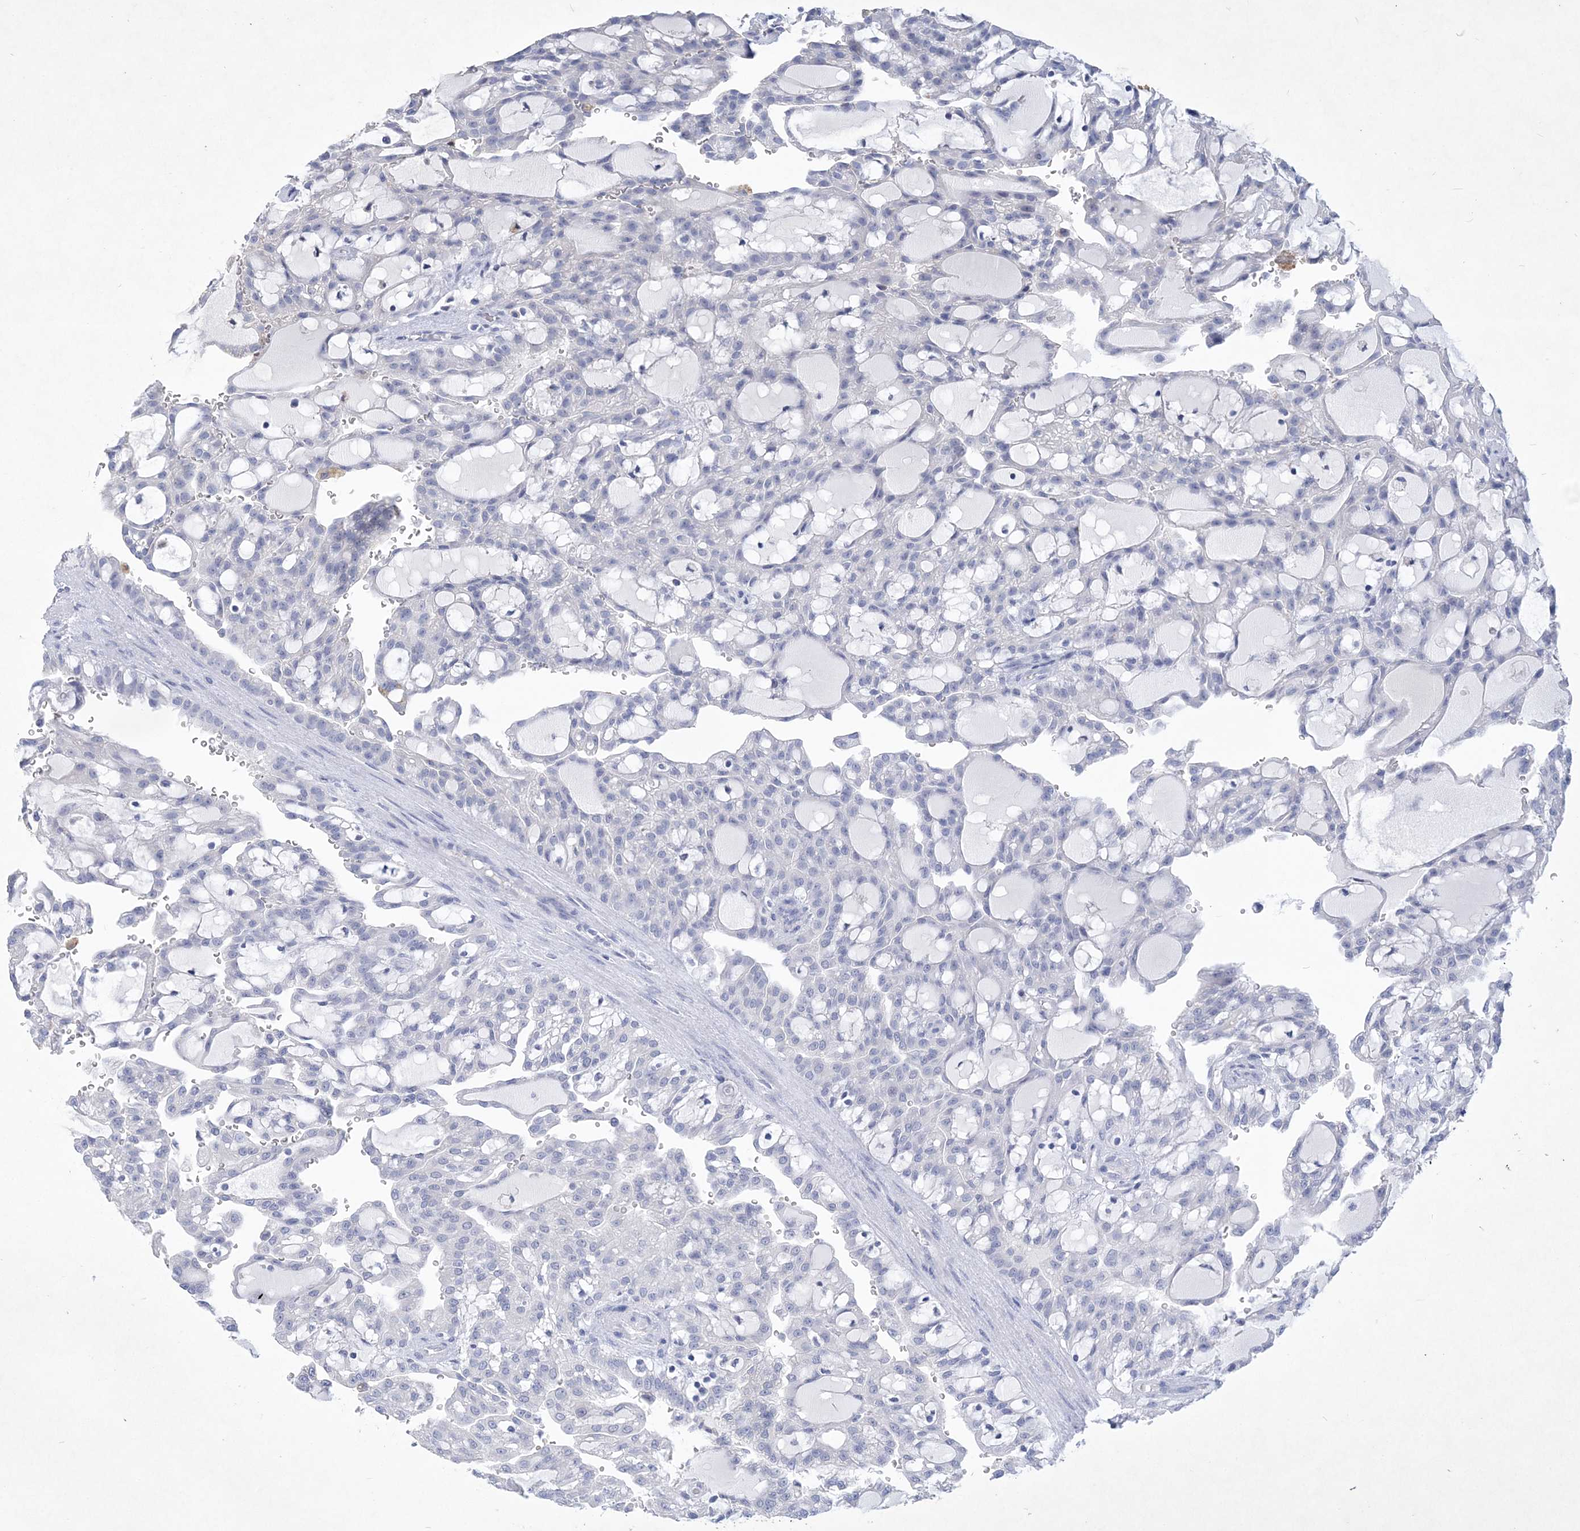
{"staining": {"intensity": "negative", "quantity": "none", "location": "none"}, "tissue": "renal cancer", "cell_type": "Tumor cells", "image_type": "cancer", "snomed": [{"axis": "morphology", "description": "Adenocarcinoma, NOS"}, {"axis": "topography", "description": "Kidney"}], "caption": "DAB (3,3'-diaminobenzidine) immunohistochemical staining of renal cancer exhibits no significant positivity in tumor cells.", "gene": "COPS8", "patient": {"sex": "male", "age": 63}}